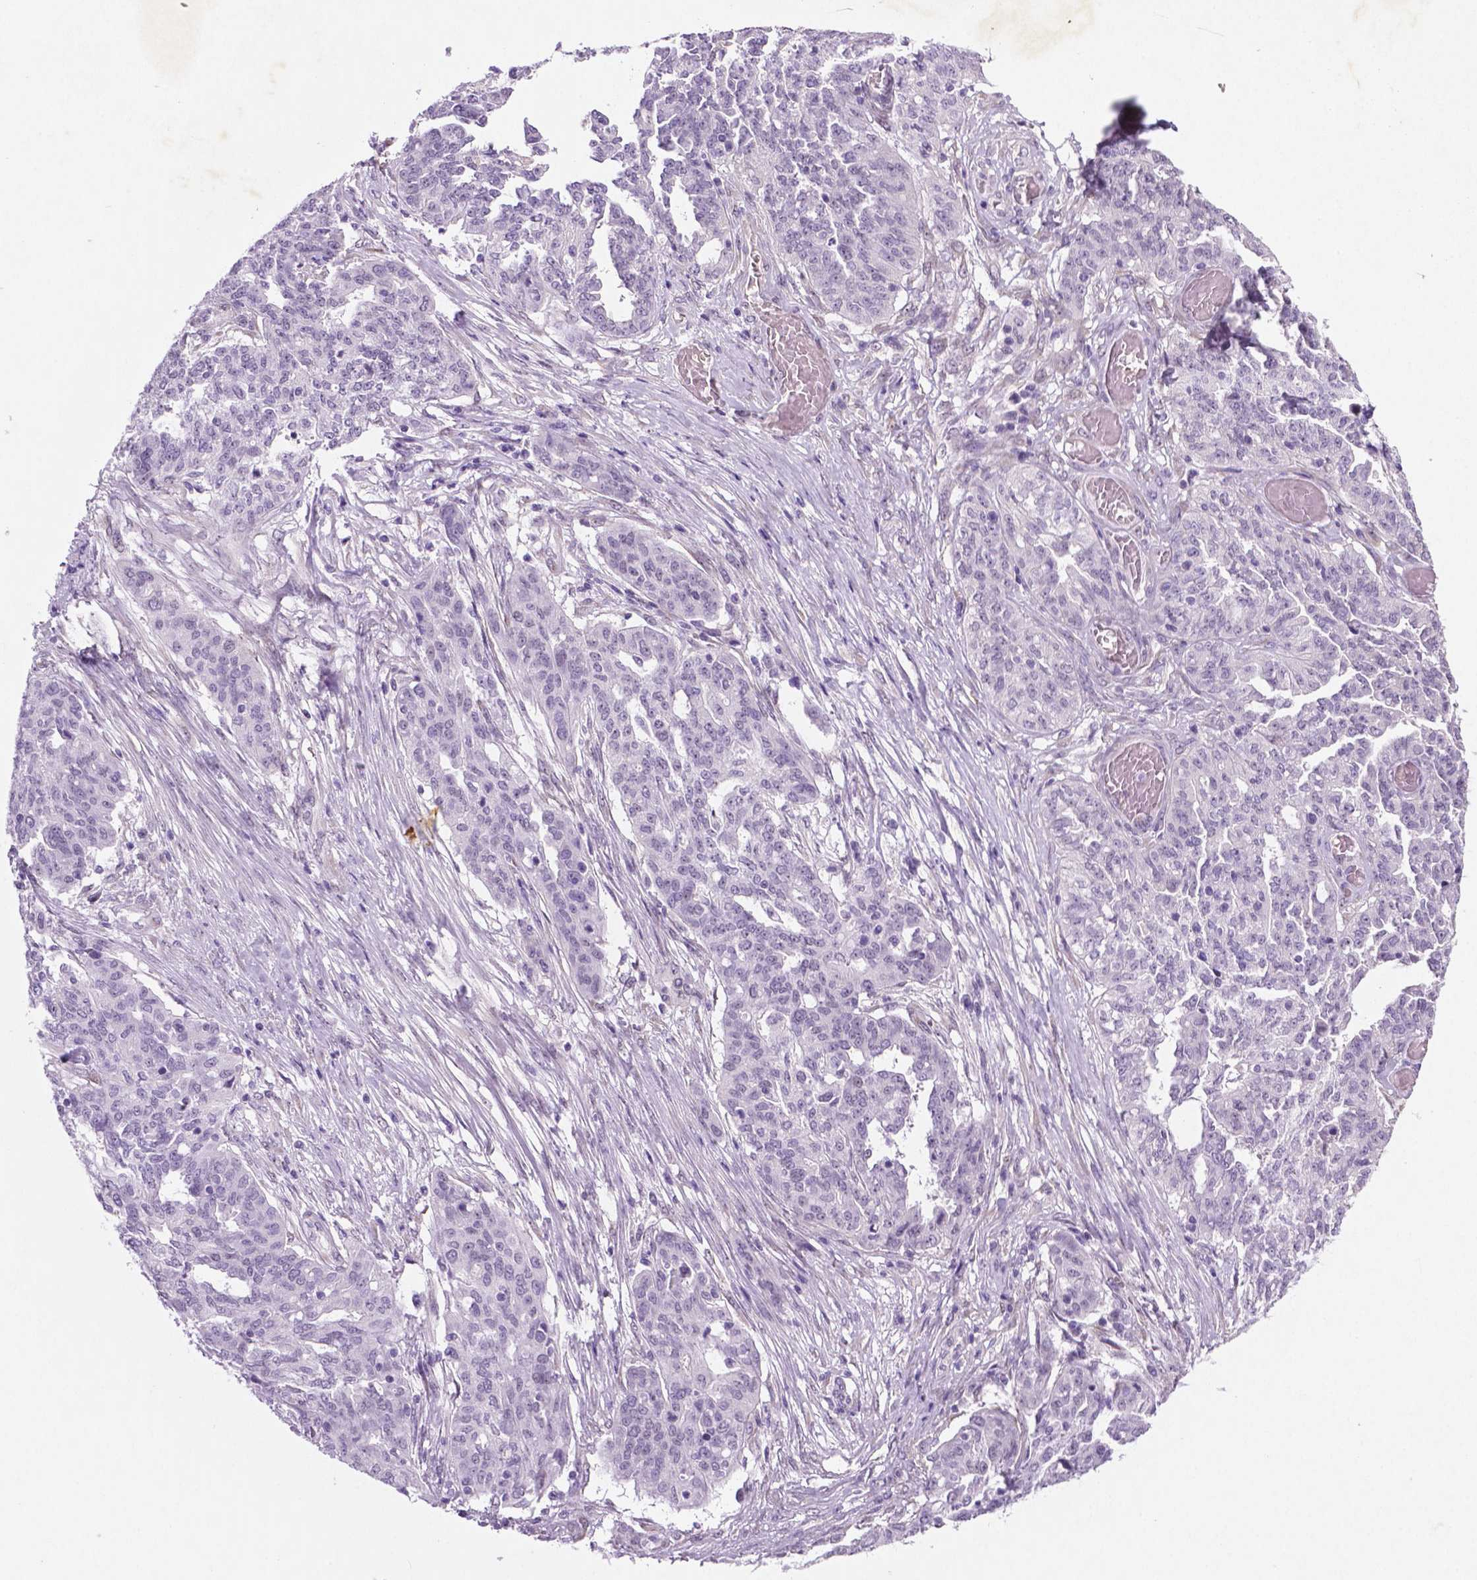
{"staining": {"intensity": "negative", "quantity": "none", "location": "none"}, "tissue": "ovarian cancer", "cell_type": "Tumor cells", "image_type": "cancer", "snomed": [{"axis": "morphology", "description": "Cystadenocarcinoma, serous, NOS"}, {"axis": "topography", "description": "Ovary"}], "caption": "Immunohistochemical staining of human ovarian serous cystadenocarcinoma exhibits no significant staining in tumor cells.", "gene": "C18orf21", "patient": {"sex": "female", "age": 67}}